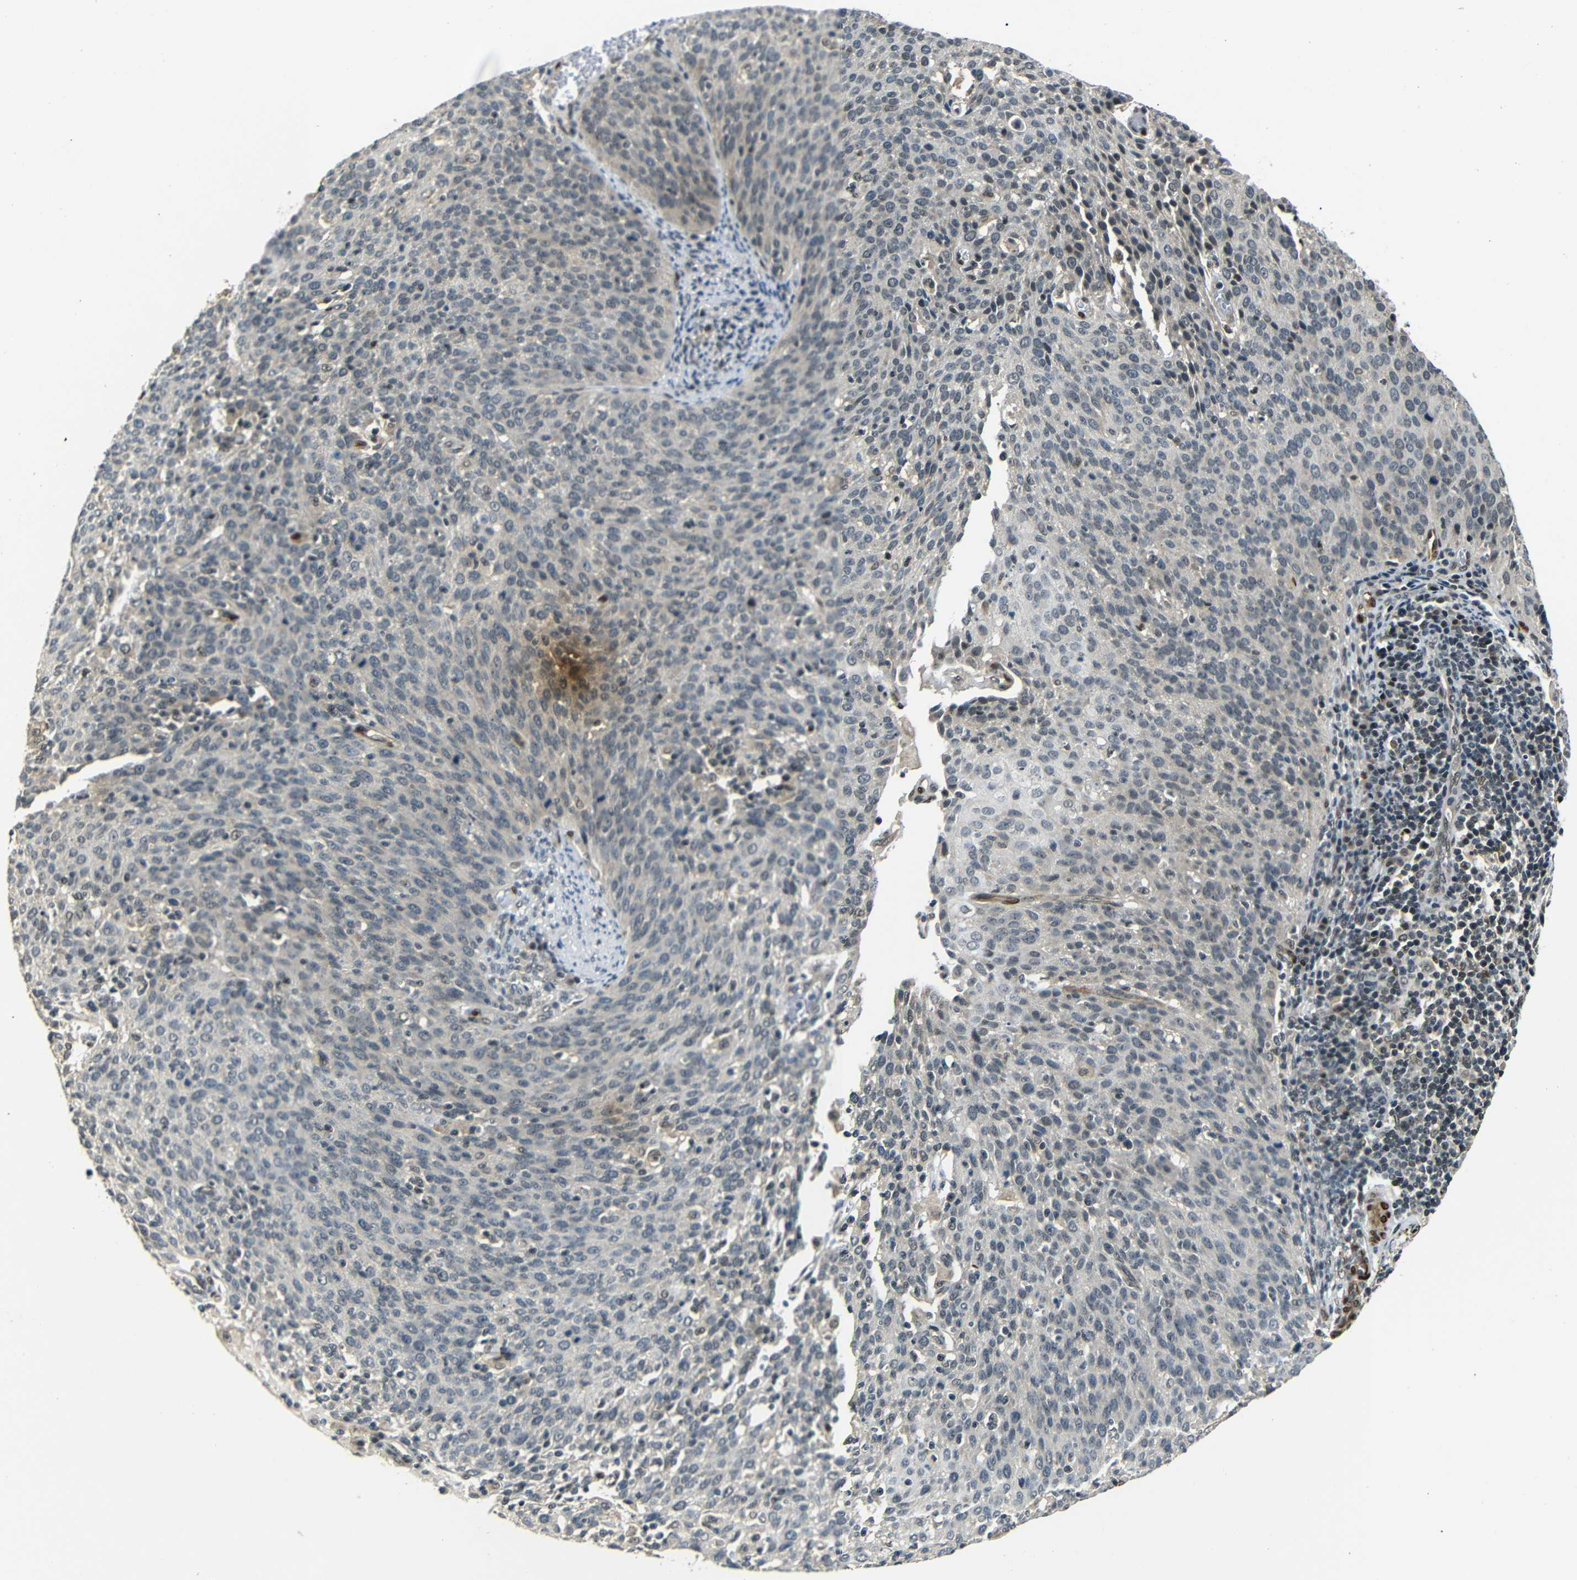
{"staining": {"intensity": "weak", "quantity": "25%-75%", "location": "cytoplasmic/membranous"}, "tissue": "cervical cancer", "cell_type": "Tumor cells", "image_type": "cancer", "snomed": [{"axis": "morphology", "description": "Squamous cell carcinoma, NOS"}, {"axis": "topography", "description": "Cervix"}], "caption": "High-power microscopy captured an immunohistochemistry (IHC) histopathology image of cervical cancer (squamous cell carcinoma), revealing weak cytoplasmic/membranous expression in about 25%-75% of tumor cells.", "gene": "TBX2", "patient": {"sex": "female", "age": 38}}